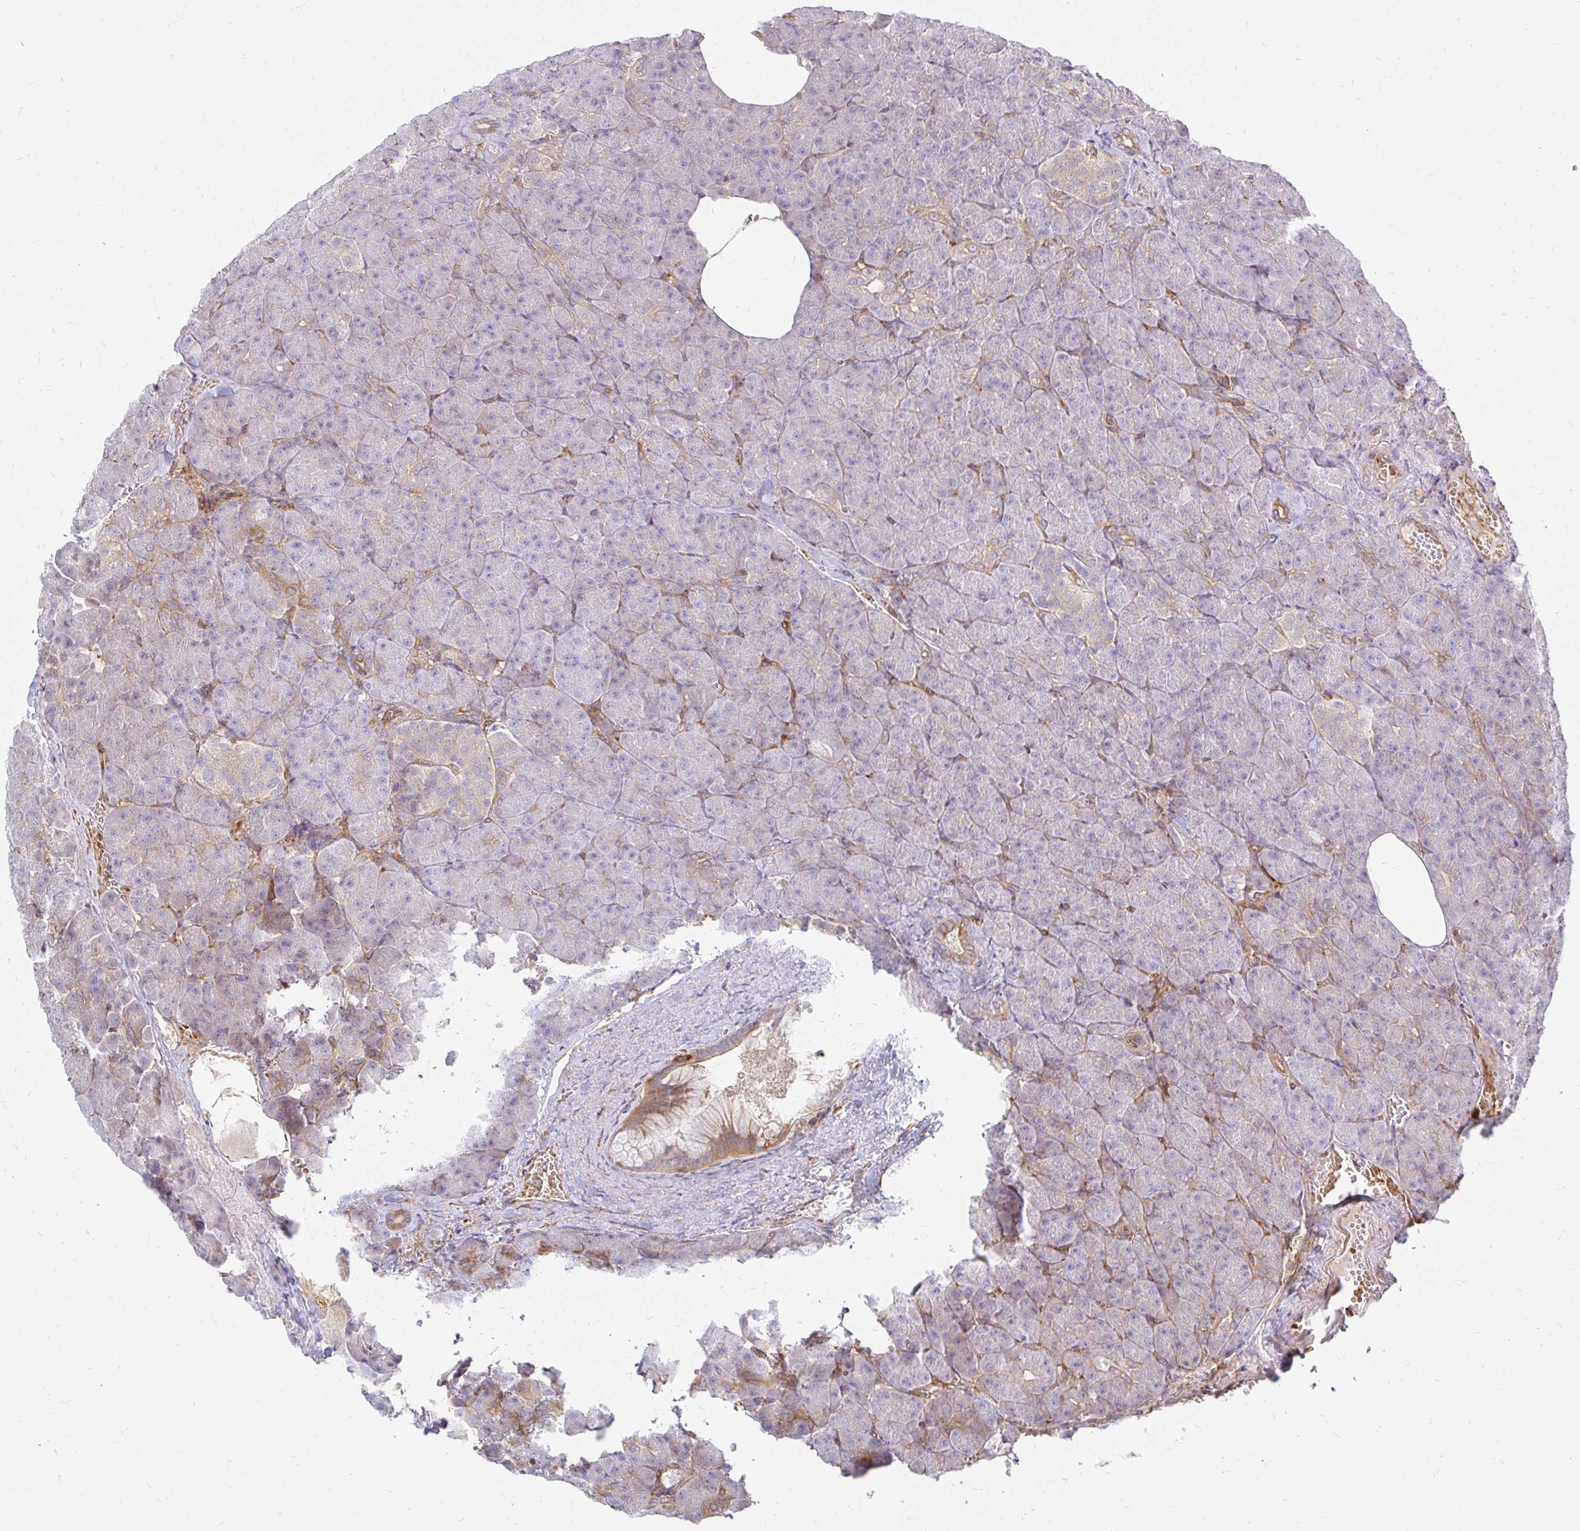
{"staining": {"intensity": "weak", "quantity": "<25%", "location": "cytoplasmic/membranous"}, "tissue": "pancreas", "cell_type": "Exocrine glandular cells", "image_type": "normal", "snomed": [{"axis": "morphology", "description": "Normal tissue, NOS"}, {"axis": "topography", "description": "Pancreas"}], "caption": "DAB (3,3'-diaminobenzidine) immunohistochemical staining of normal pancreas reveals no significant expression in exocrine glandular cells.", "gene": "CAST", "patient": {"sex": "female", "age": 74}}